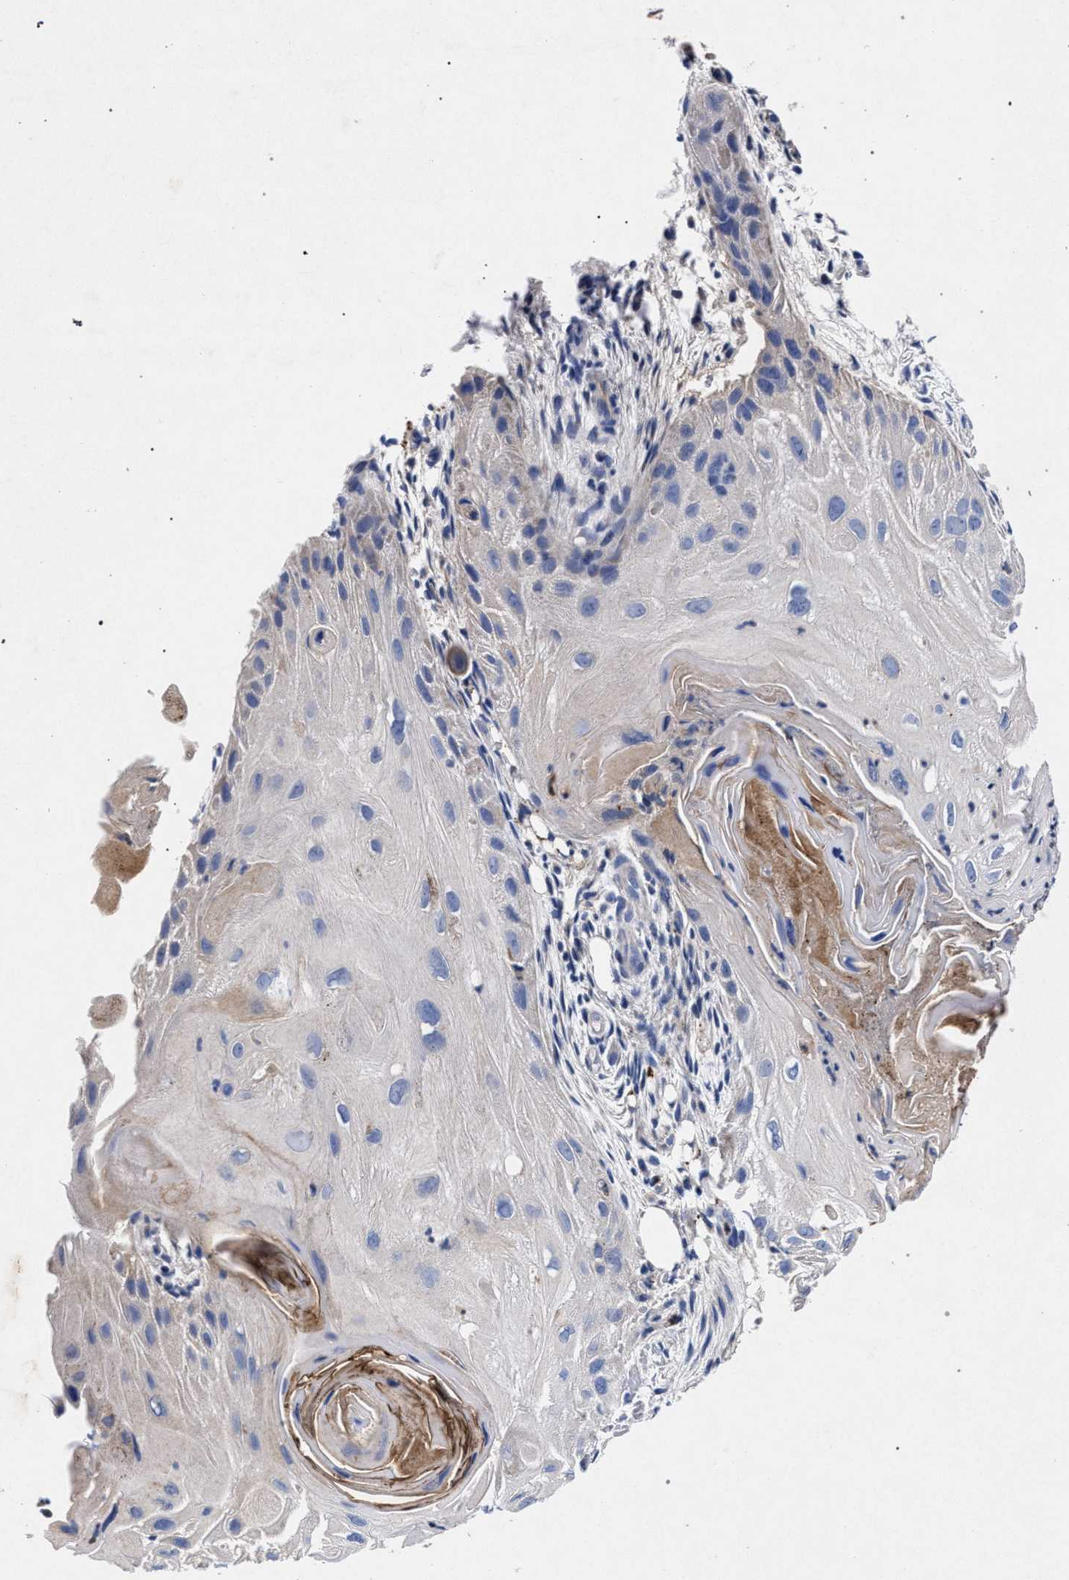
{"staining": {"intensity": "negative", "quantity": "none", "location": "none"}, "tissue": "skin cancer", "cell_type": "Tumor cells", "image_type": "cancer", "snomed": [{"axis": "morphology", "description": "Squamous cell carcinoma, NOS"}, {"axis": "topography", "description": "Skin"}], "caption": "Immunohistochemistry (IHC) of skin squamous cell carcinoma reveals no staining in tumor cells. Nuclei are stained in blue.", "gene": "HSD17B14", "patient": {"sex": "female", "age": 77}}